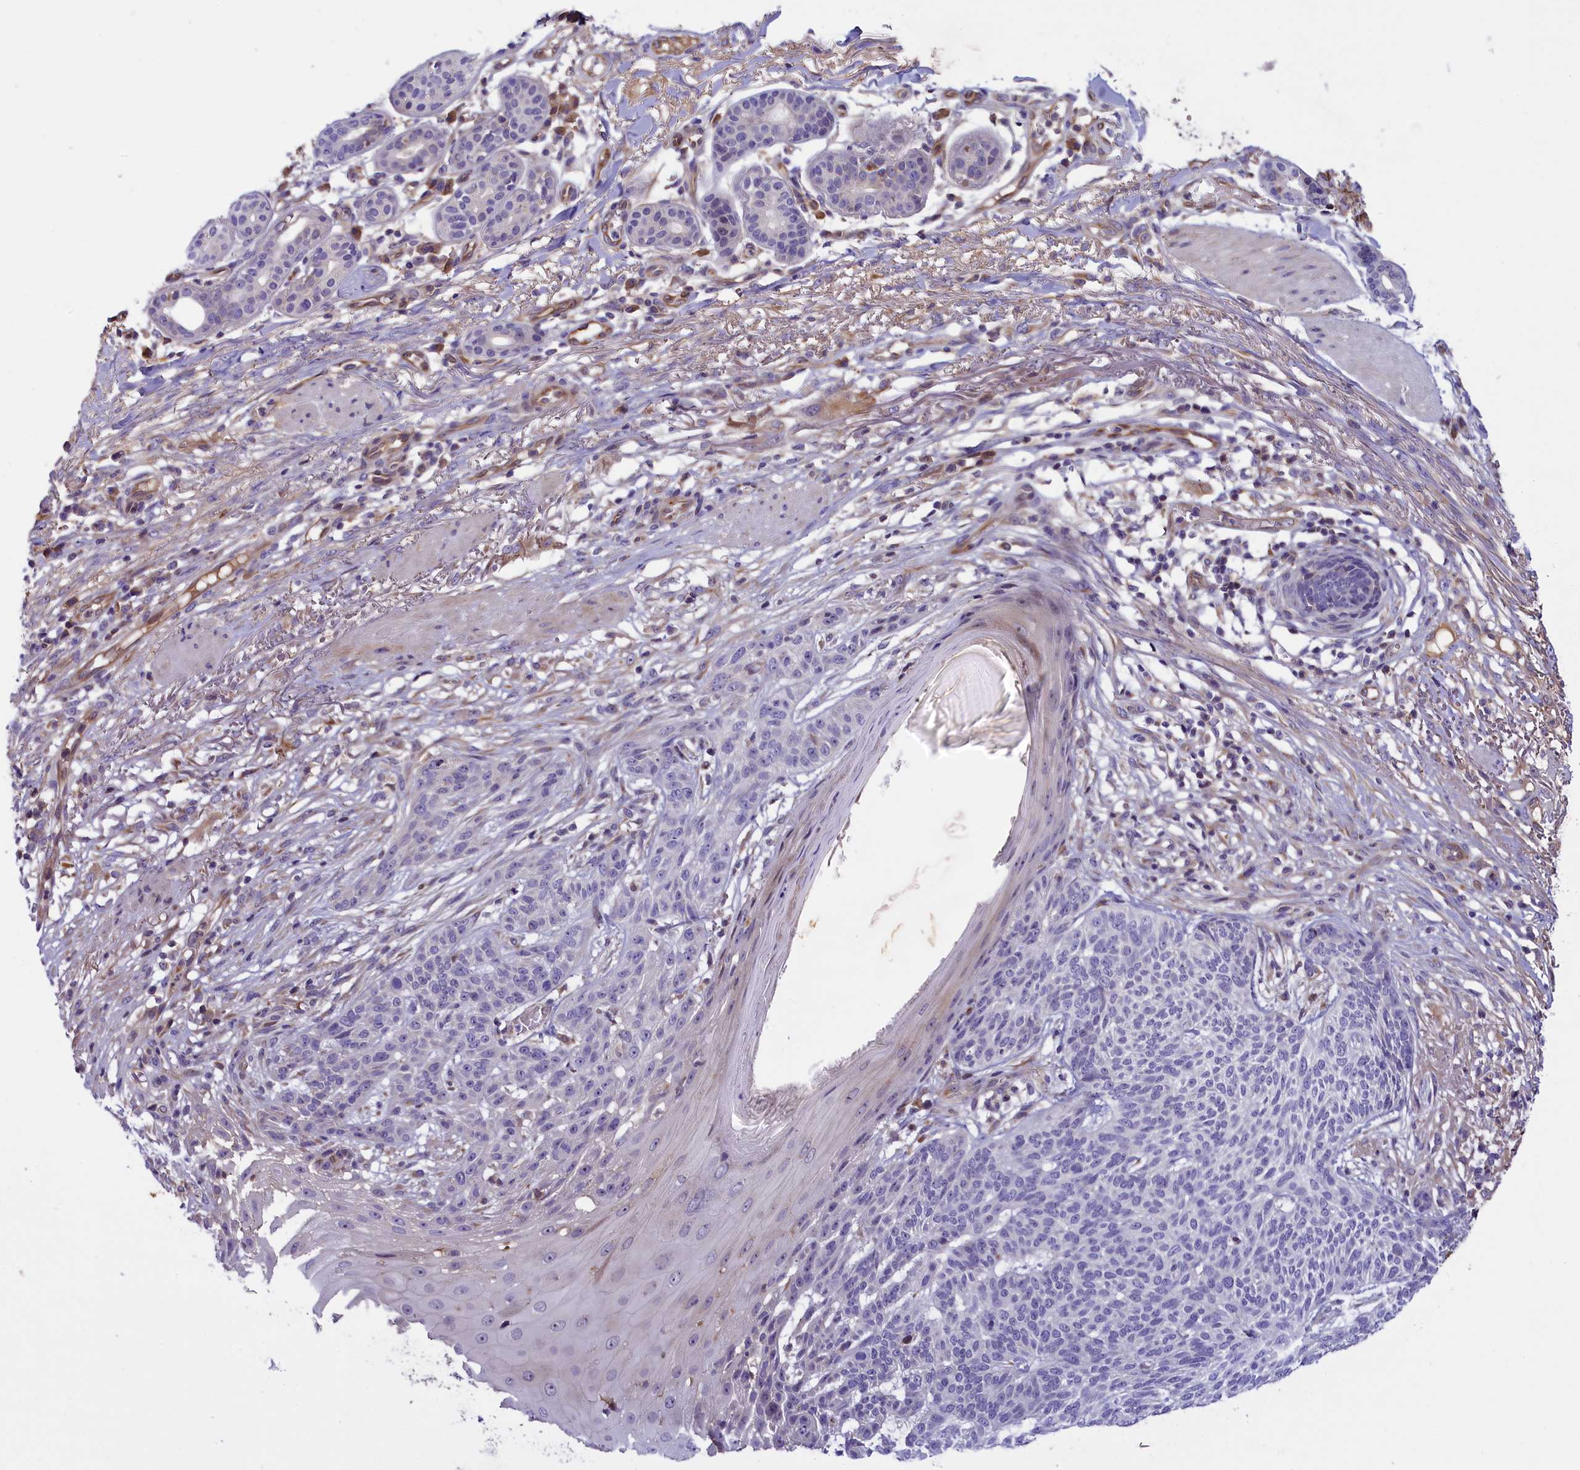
{"staining": {"intensity": "negative", "quantity": "none", "location": "none"}, "tissue": "skin cancer", "cell_type": "Tumor cells", "image_type": "cancer", "snomed": [{"axis": "morphology", "description": "Normal tissue, NOS"}, {"axis": "morphology", "description": "Basal cell carcinoma"}, {"axis": "topography", "description": "Skin"}], "caption": "Immunohistochemistry histopathology image of neoplastic tissue: skin cancer stained with DAB (3,3'-diaminobenzidine) demonstrates no significant protein expression in tumor cells.", "gene": "CCDC32", "patient": {"sex": "male", "age": 64}}